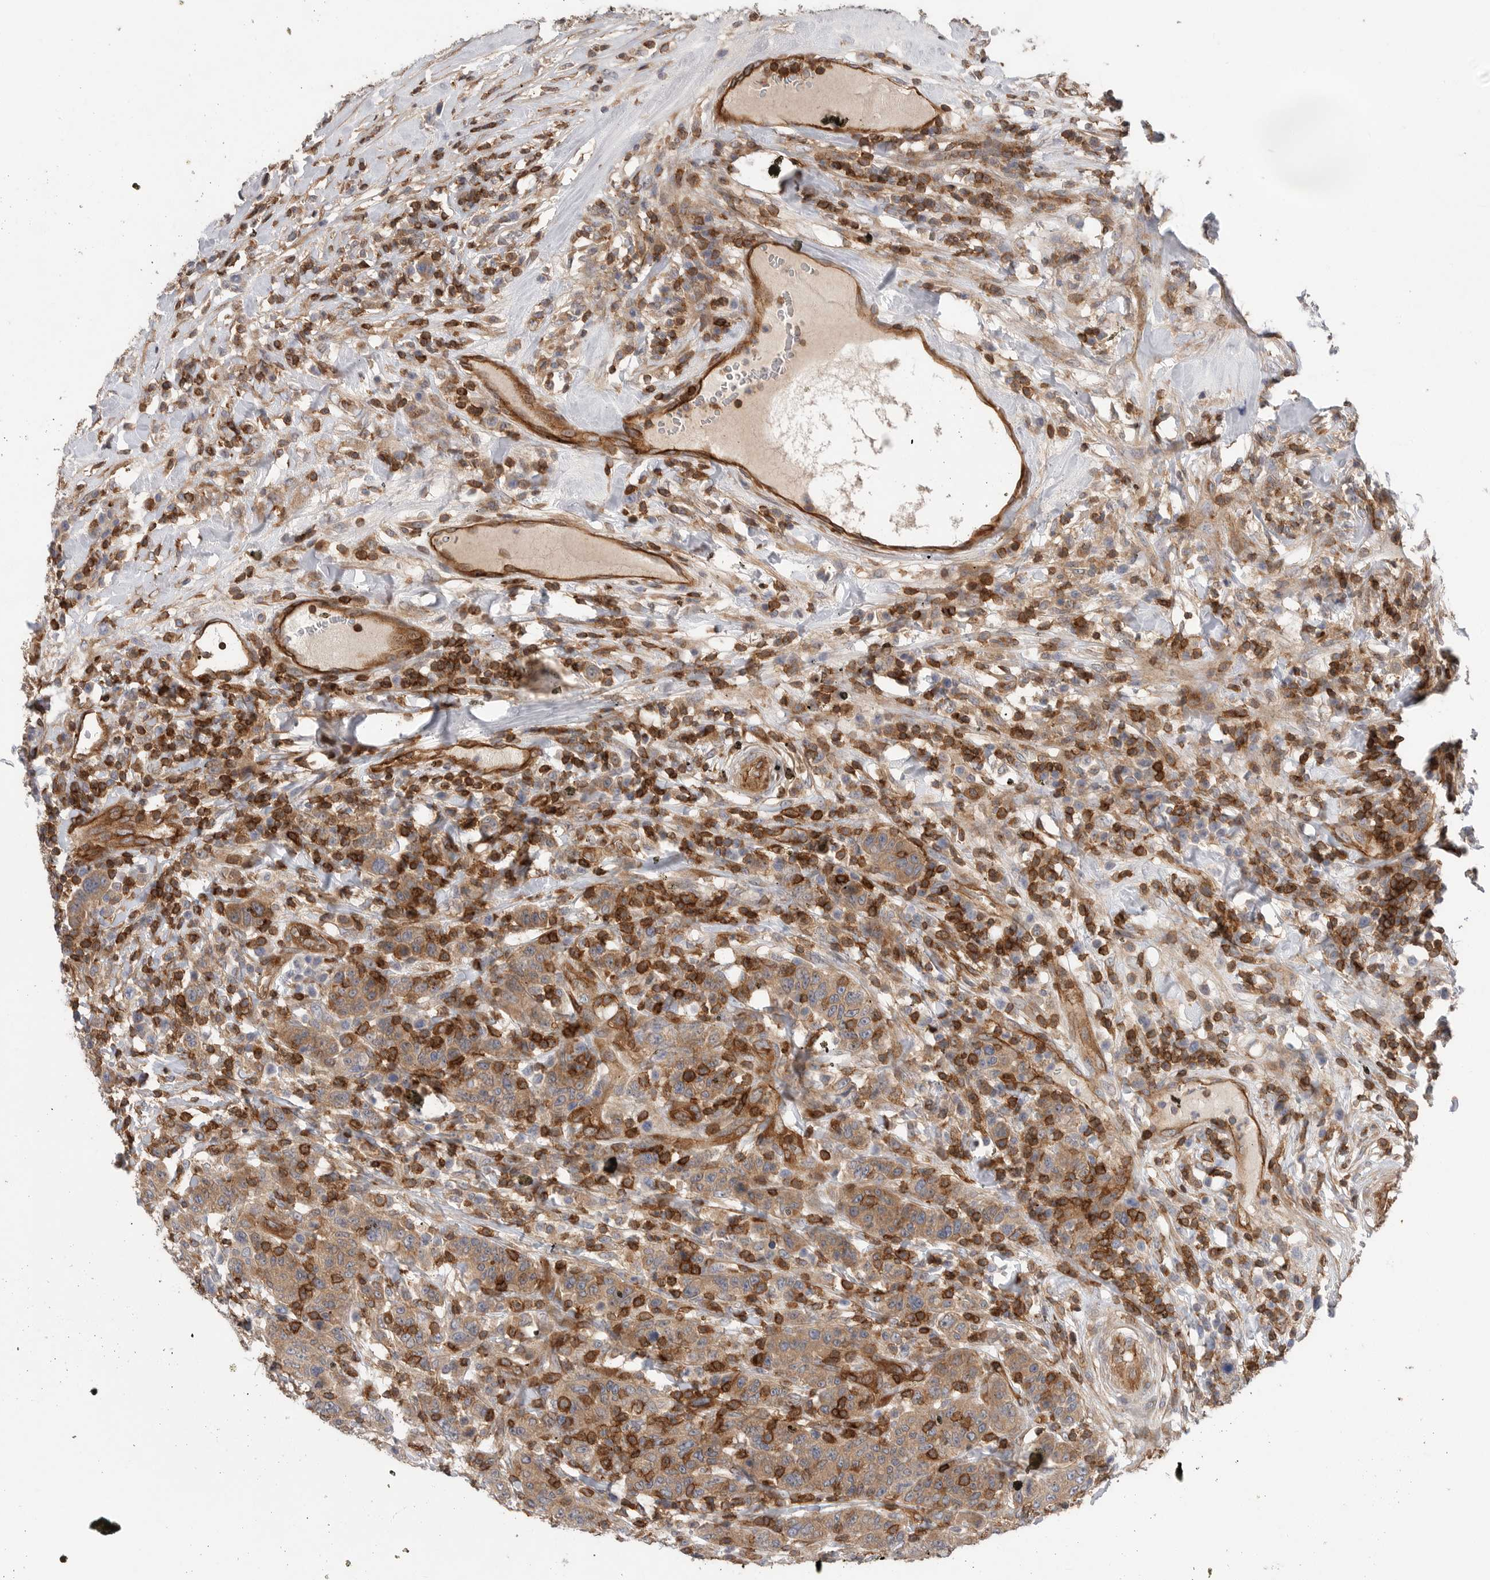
{"staining": {"intensity": "moderate", "quantity": ">75%", "location": "cytoplasmic/membranous"}, "tissue": "breast cancer", "cell_type": "Tumor cells", "image_type": "cancer", "snomed": [{"axis": "morphology", "description": "Duct carcinoma"}, {"axis": "topography", "description": "Breast"}], "caption": "Tumor cells reveal medium levels of moderate cytoplasmic/membranous positivity in about >75% of cells in breast cancer (invasive ductal carcinoma). (Brightfield microscopy of DAB IHC at high magnification).", "gene": "PRKCH", "patient": {"sex": "female", "age": 37}}